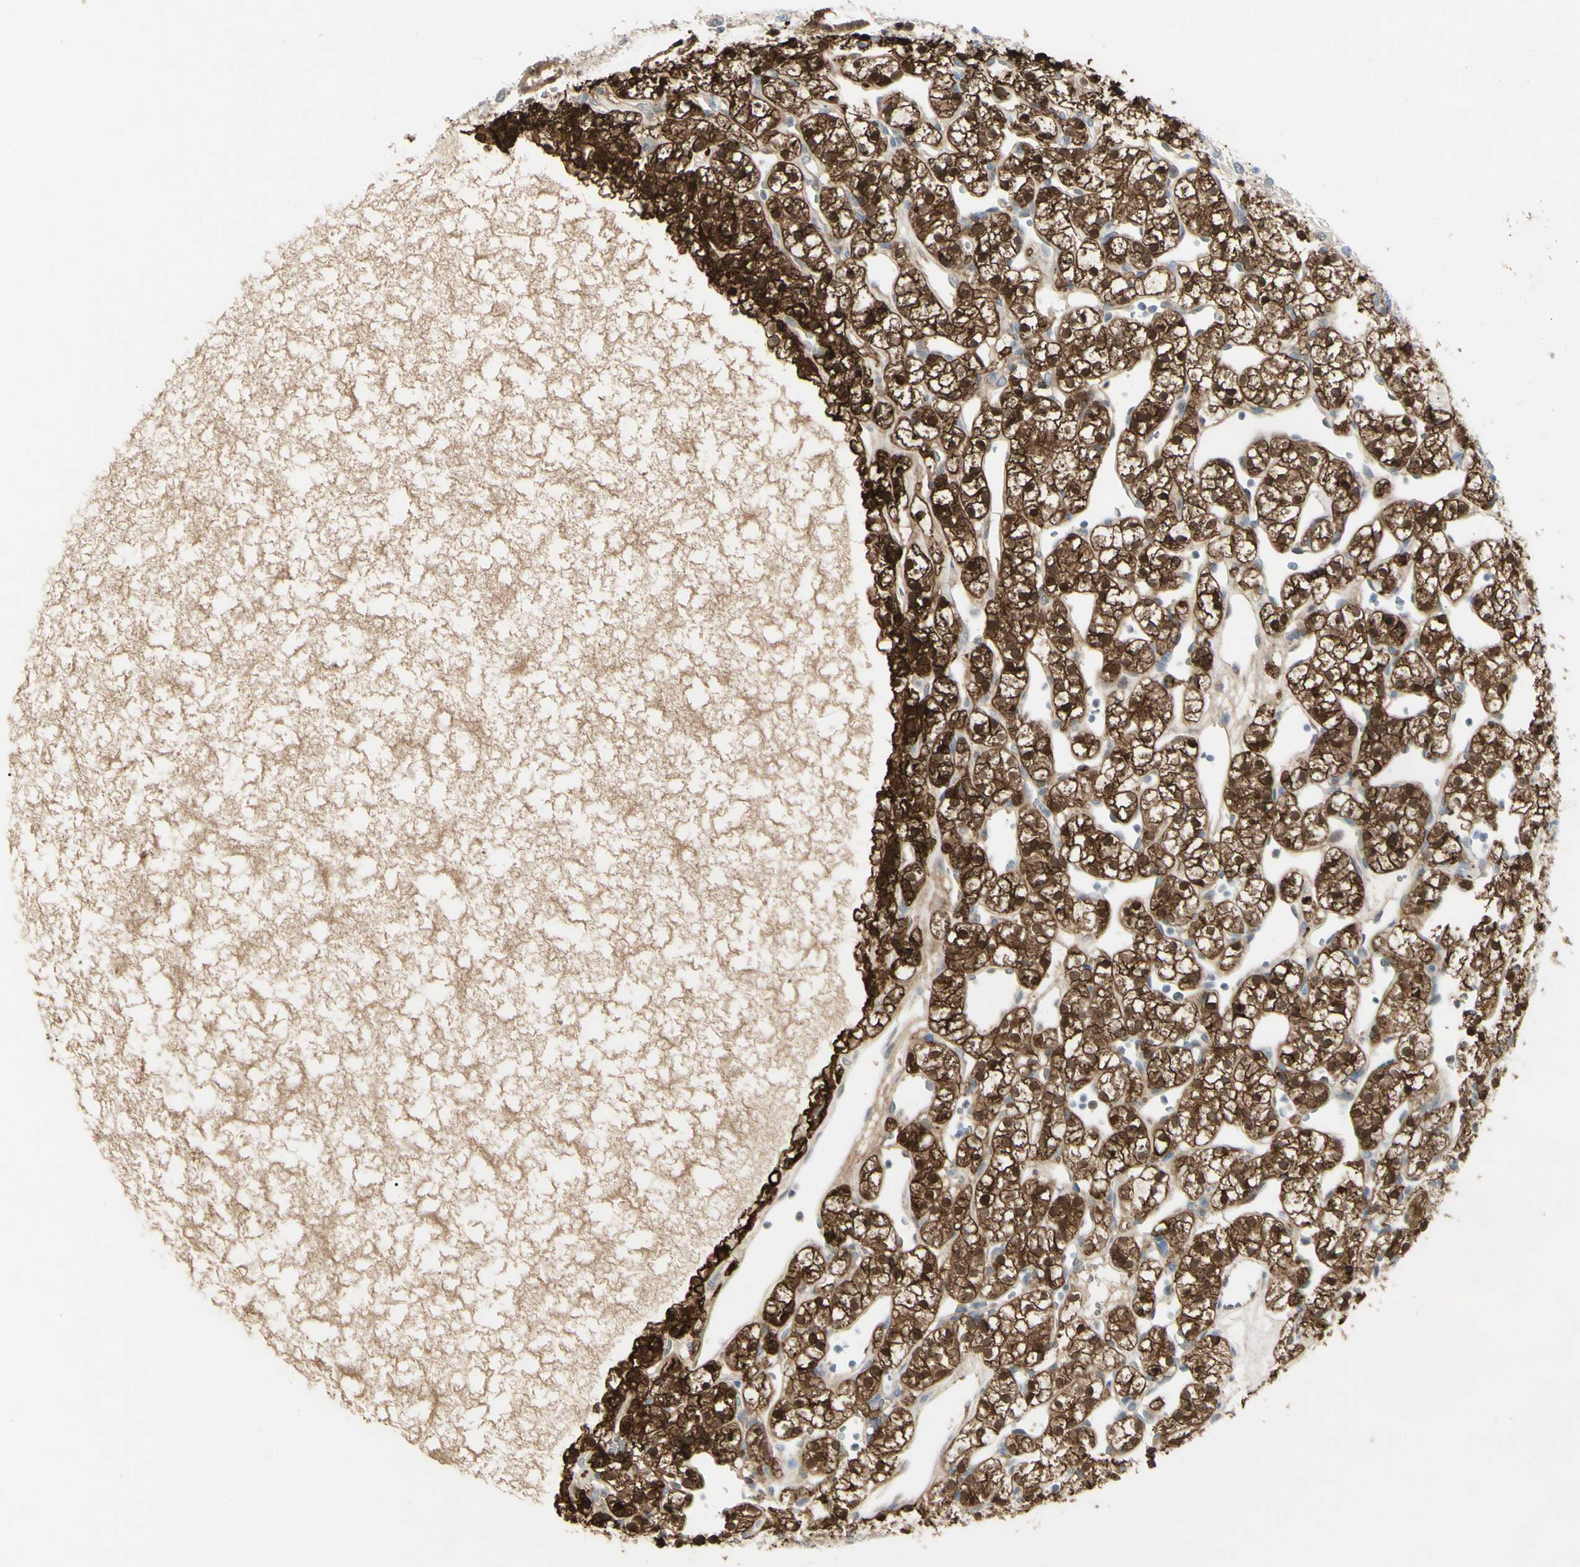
{"staining": {"intensity": "strong", "quantity": ">75%", "location": "cytoplasmic/membranous,nuclear"}, "tissue": "renal cancer", "cell_type": "Tumor cells", "image_type": "cancer", "snomed": [{"axis": "morphology", "description": "Adenocarcinoma, NOS"}, {"axis": "topography", "description": "Kidney"}], "caption": "Renal cancer (adenocarcinoma) stained for a protein reveals strong cytoplasmic/membranous and nuclear positivity in tumor cells. (brown staining indicates protein expression, while blue staining denotes nuclei).", "gene": "C1orf159", "patient": {"sex": "female", "age": 60}}